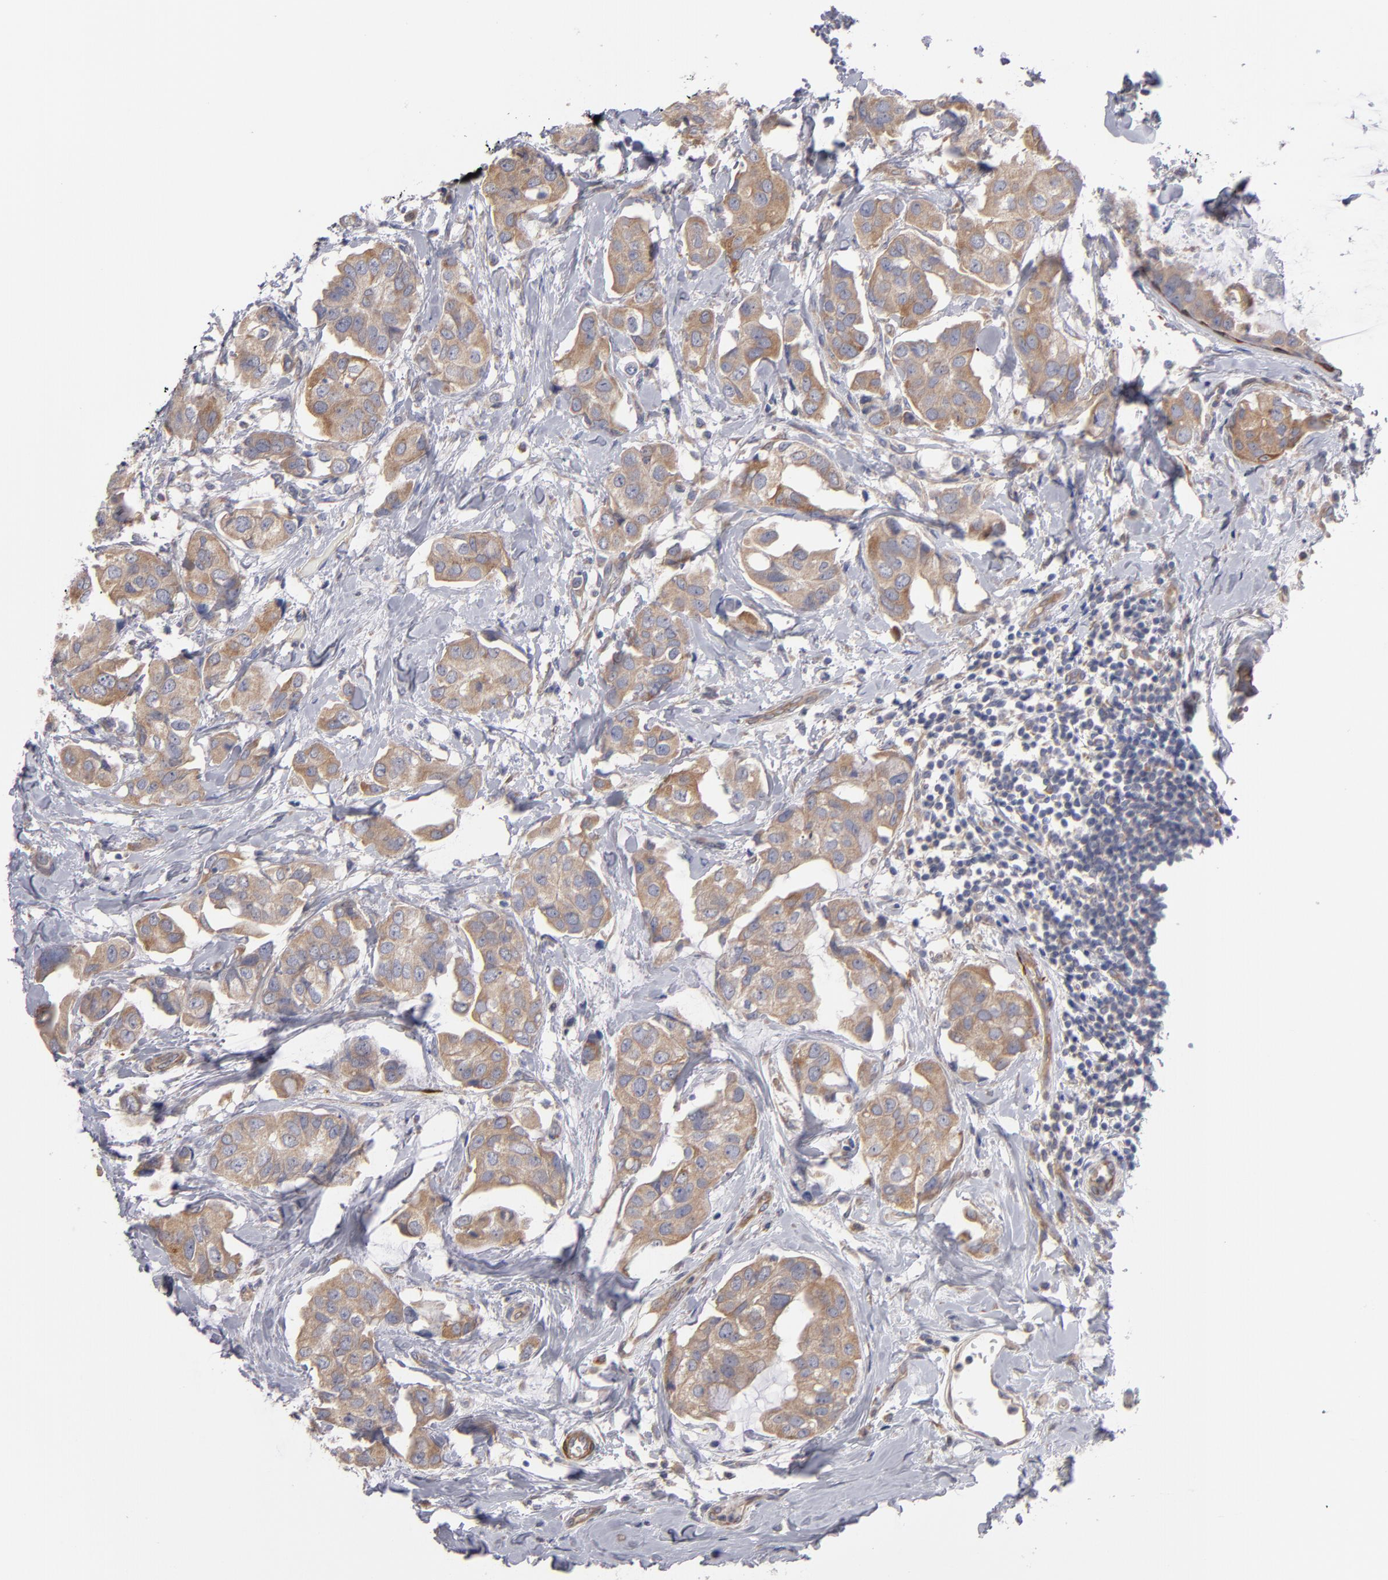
{"staining": {"intensity": "weak", "quantity": ">75%", "location": "cytoplasmic/membranous"}, "tissue": "breast cancer", "cell_type": "Tumor cells", "image_type": "cancer", "snomed": [{"axis": "morphology", "description": "Duct carcinoma"}, {"axis": "topography", "description": "Breast"}], "caption": "Human breast cancer (infiltrating ductal carcinoma) stained for a protein (brown) shows weak cytoplasmic/membranous positive positivity in approximately >75% of tumor cells.", "gene": "SLMAP", "patient": {"sex": "female", "age": 40}}